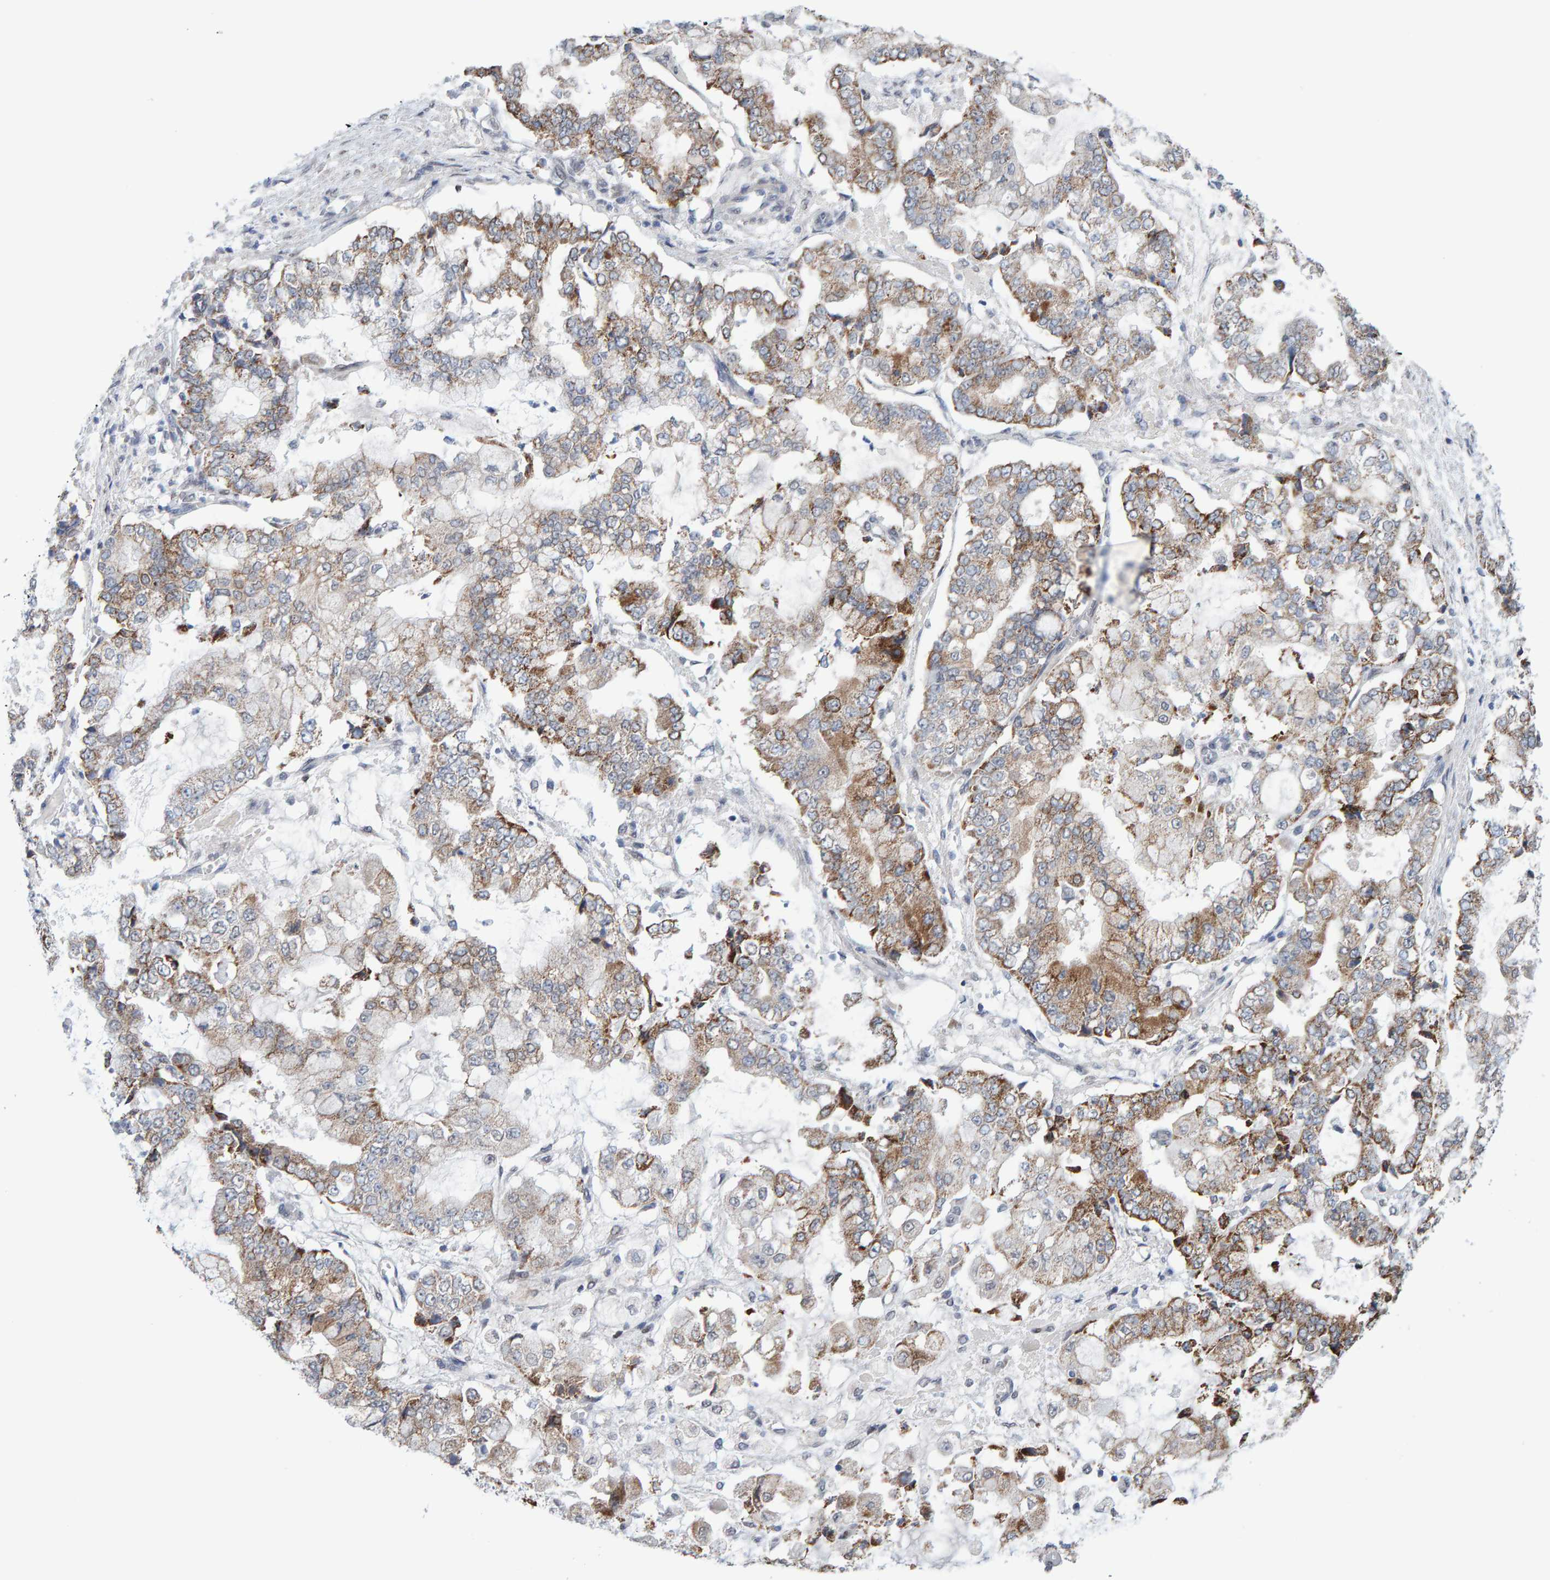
{"staining": {"intensity": "moderate", "quantity": "25%-75%", "location": "cytoplasmic/membranous"}, "tissue": "stomach cancer", "cell_type": "Tumor cells", "image_type": "cancer", "snomed": [{"axis": "morphology", "description": "Adenocarcinoma, NOS"}, {"axis": "topography", "description": "Stomach"}], "caption": "A brown stain shows moderate cytoplasmic/membranous positivity of a protein in stomach adenocarcinoma tumor cells. The protein is stained brown, and the nuclei are stained in blue (DAB (3,3'-diaminobenzidine) IHC with brightfield microscopy, high magnification).", "gene": "USP43", "patient": {"sex": "male", "age": 76}}